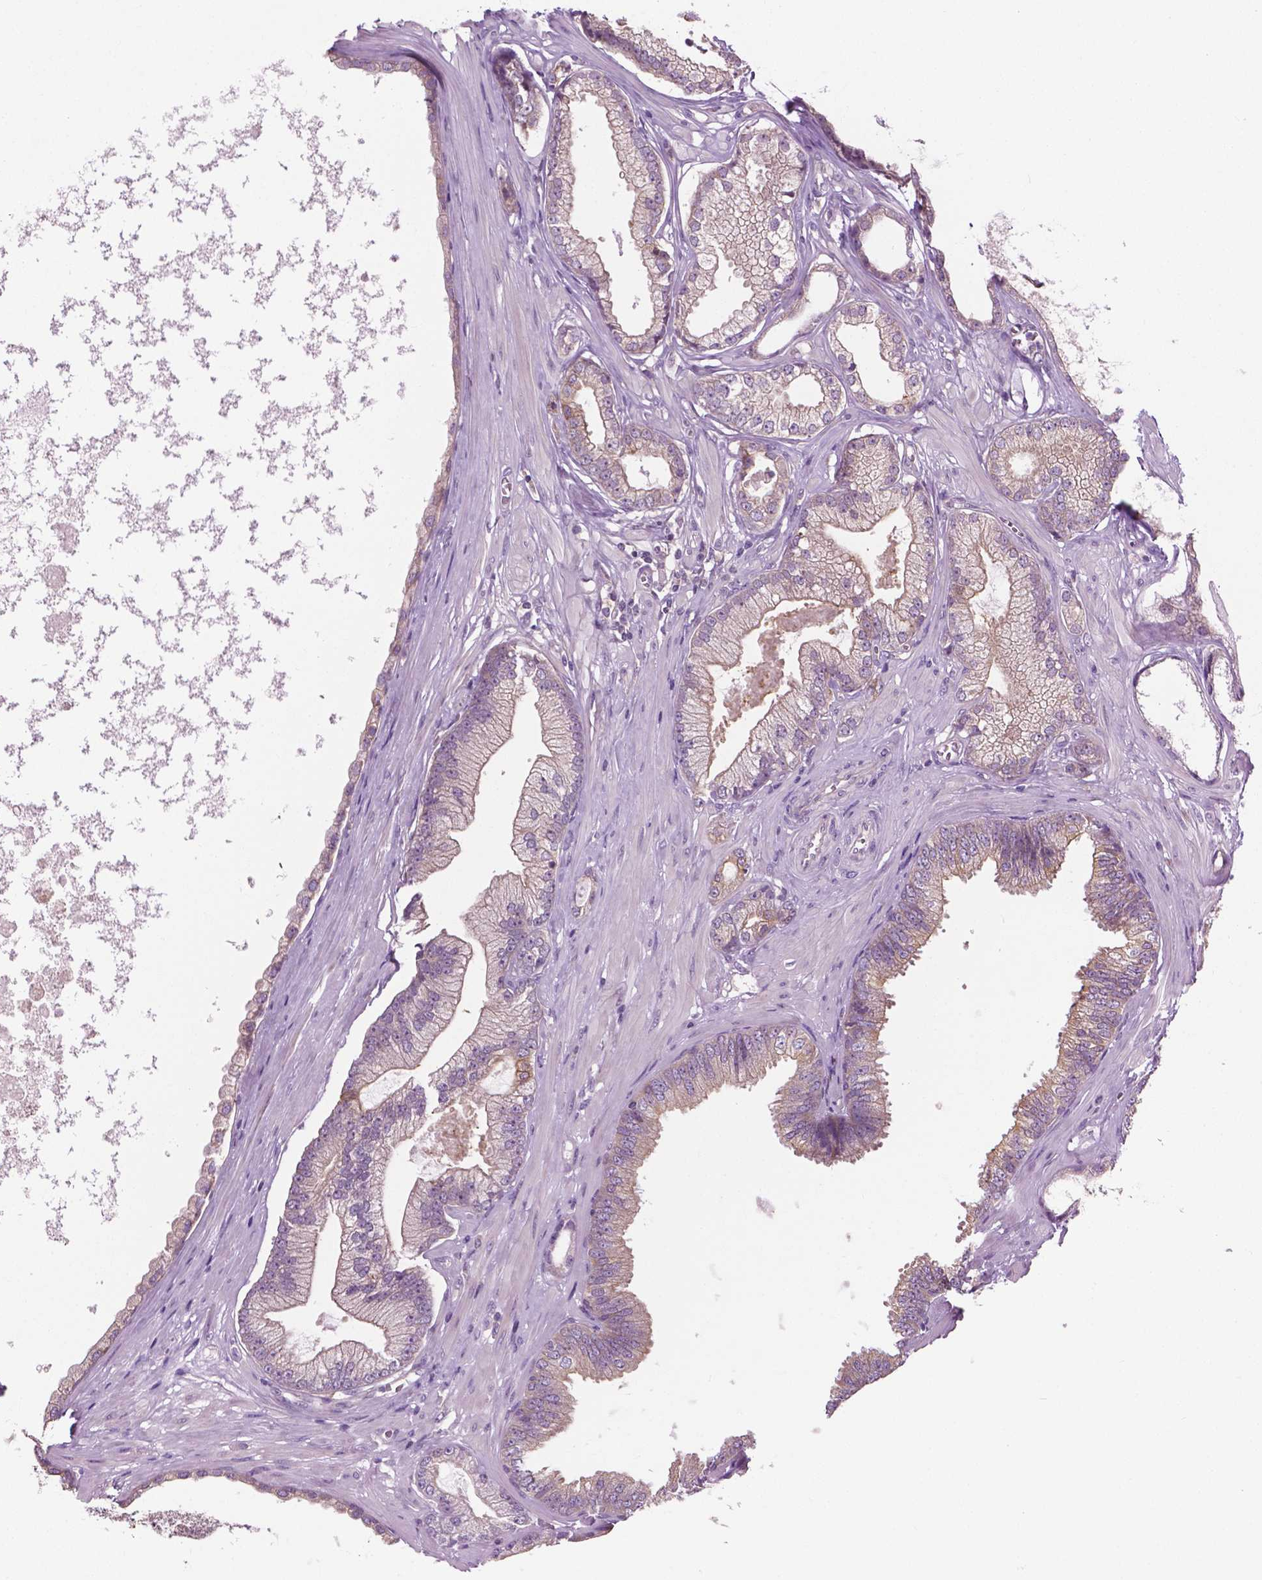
{"staining": {"intensity": "weak", "quantity": "<25%", "location": "cytoplasmic/membranous"}, "tissue": "prostate cancer", "cell_type": "Tumor cells", "image_type": "cancer", "snomed": [{"axis": "morphology", "description": "Adenocarcinoma, Low grade"}, {"axis": "topography", "description": "Prostate"}], "caption": "High power microscopy micrograph of an IHC photomicrograph of prostate cancer (adenocarcinoma (low-grade)), revealing no significant expression in tumor cells.", "gene": "MZT1", "patient": {"sex": "male", "age": 64}}